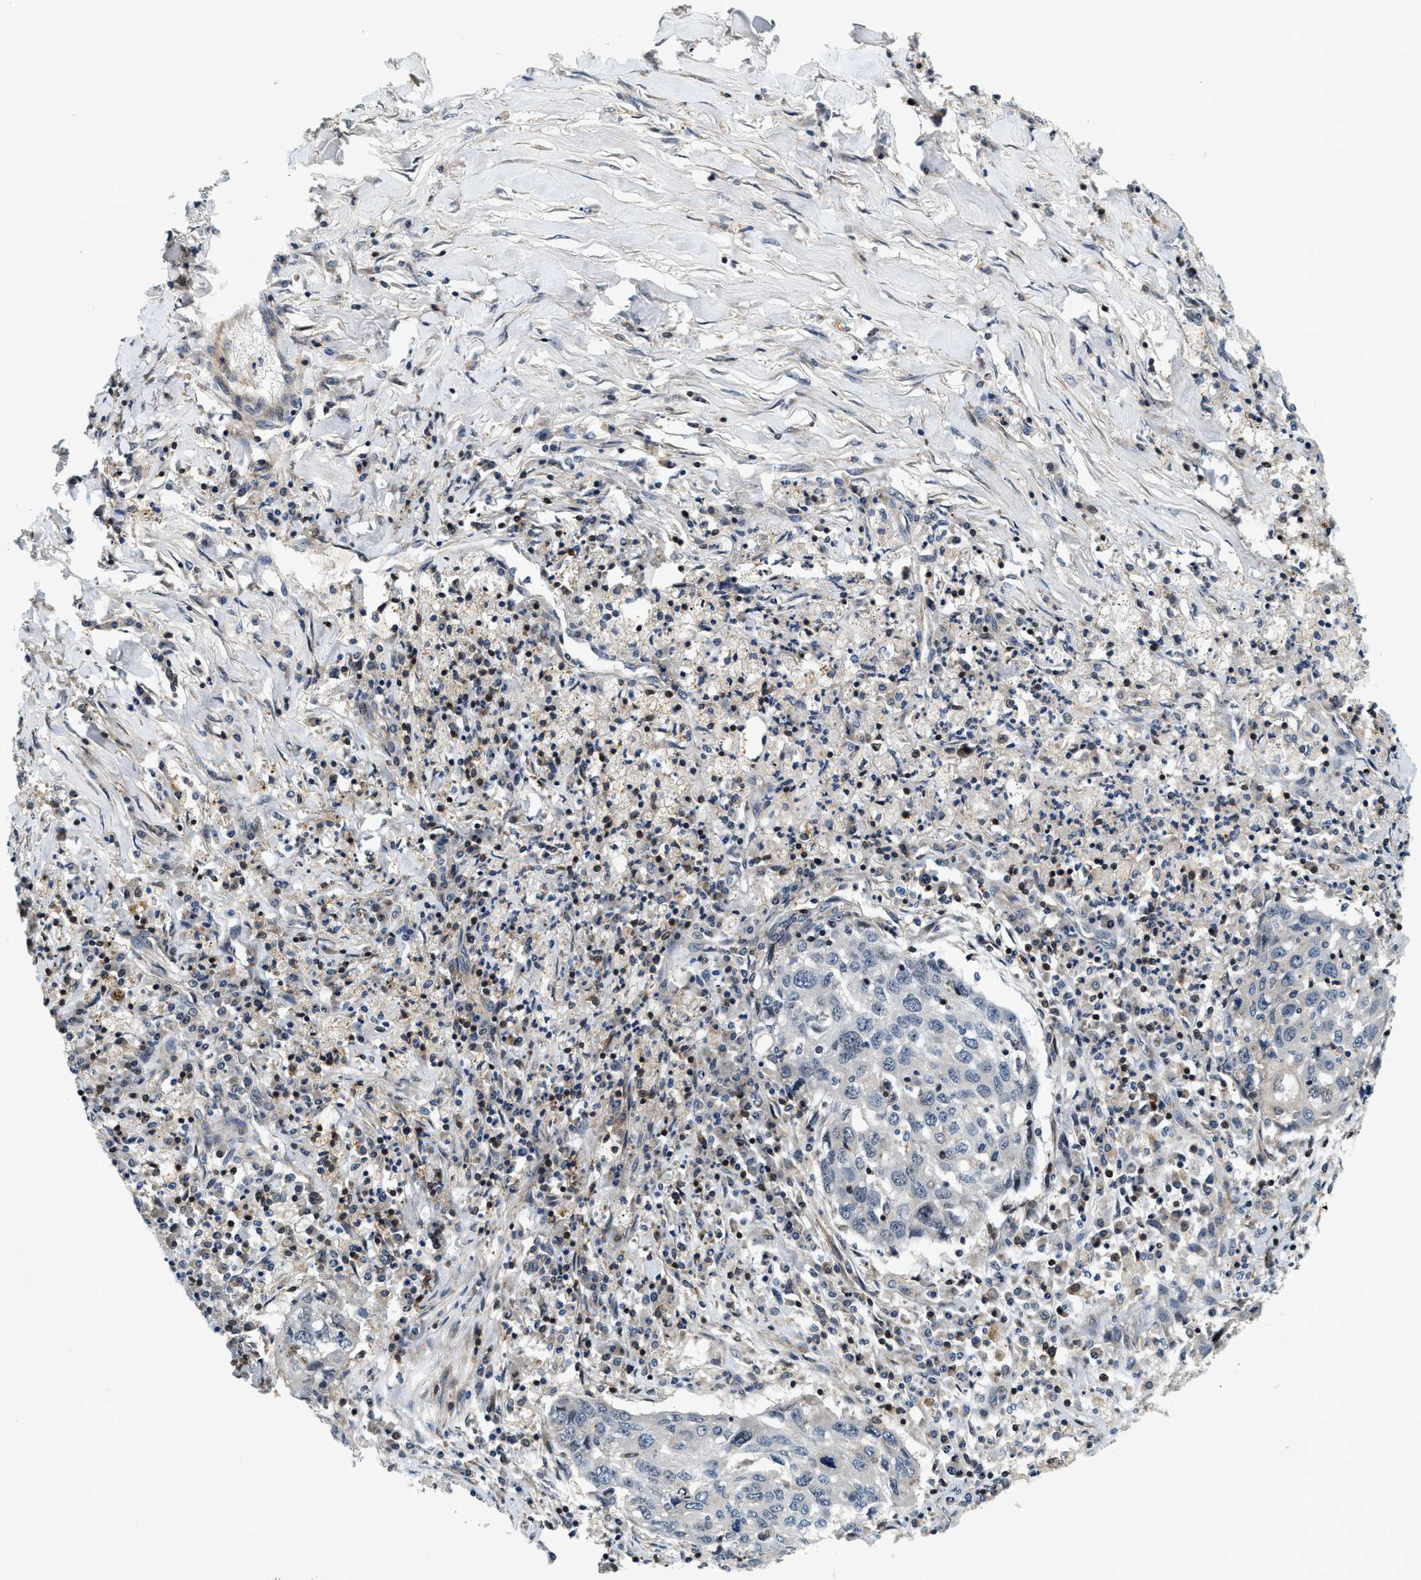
{"staining": {"intensity": "negative", "quantity": "none", "location": "none"}, "tissue": "lung cancer", "cell_type": "Tumor cells", "image_type": "cancer", "snomed": [{"axis": "morphology", "description": "Squamous cell carcinoma, NOS"}, {"axis": "topography", "description": "Lung"}], "caption": "This is a image of immunohistochemistry (IHC) staining of squamous cell carcinoma (lung), which shows no staining in tumor cells.", "gene": "SAMD9", "patient": {"sex": "female", "age": 63}}